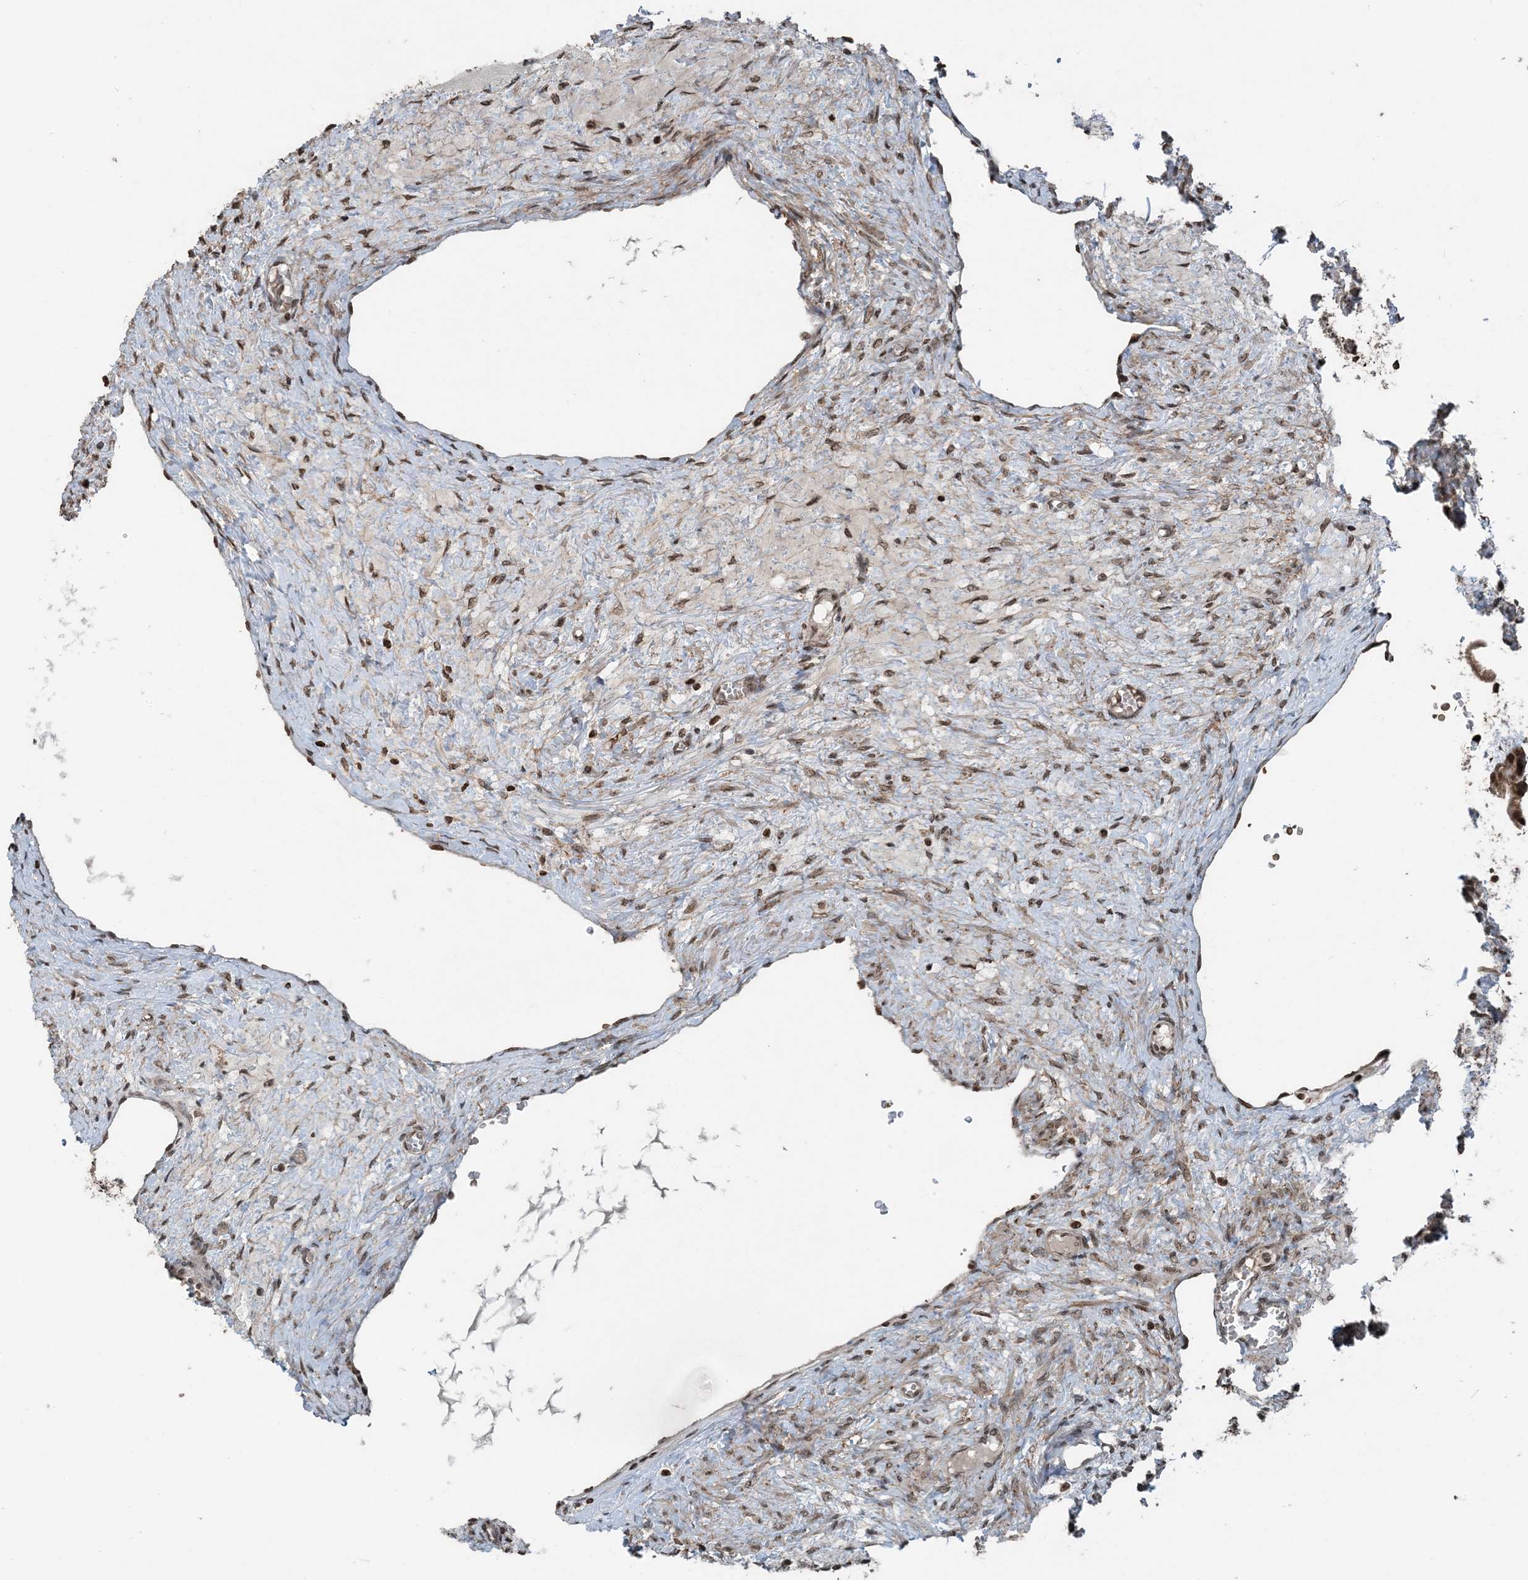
{"staining": {"intensity": "moderate", "quantity": ">75%", "location": "nuclear"}, "tissue": "ovary", "cell_type": "Follicle cells", "image_type": "normal", "snomed": [{"axis": "morphology", "description": "Normal tissue, NOS"}, {"axis": "topography", "description": "Ovary"}], "caption": "Approximately >75% of follicle cells in benign human ovary show moderate nuclear protein positivity as visualized by brown immunohistochemical staining.", "gene": "ZFAND2B", "patient": {"sex": "female", "age": 27}}